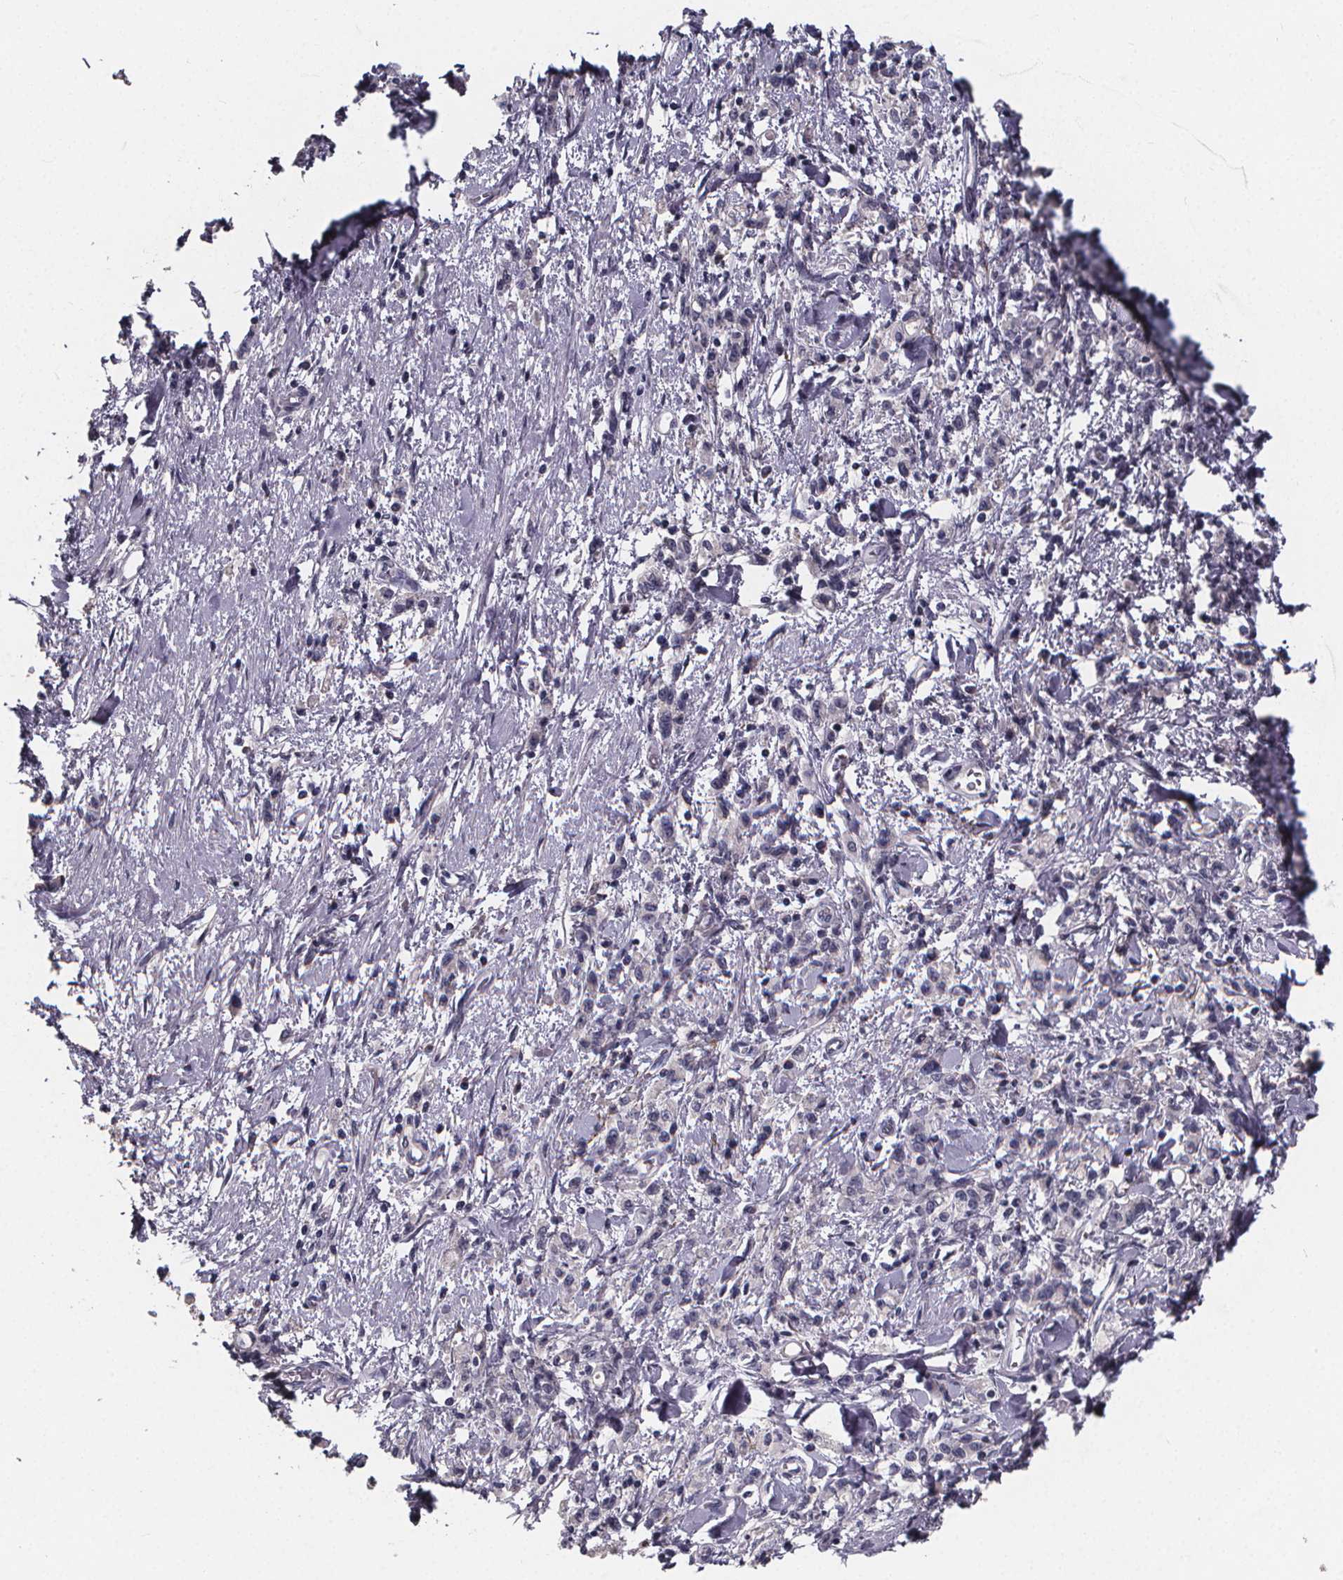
{"staining": {"intensity": "negative", "quantity": "none", "location": "none"}, "tissue": "stomach cancer", "cell_type": "Tumor cells", "image_type": "cancer", "snomed": [{"axis": "morphology", "description": "Adenocarcinoma, NOS"}, {"axis": "topography", "description": "Stomach"}], "caption": "Human stomach cancer stained for a protein using IHC displays no staining in tumor cells.", "gene": "AGT", "patient": {"sex": "male", "age": 77}}